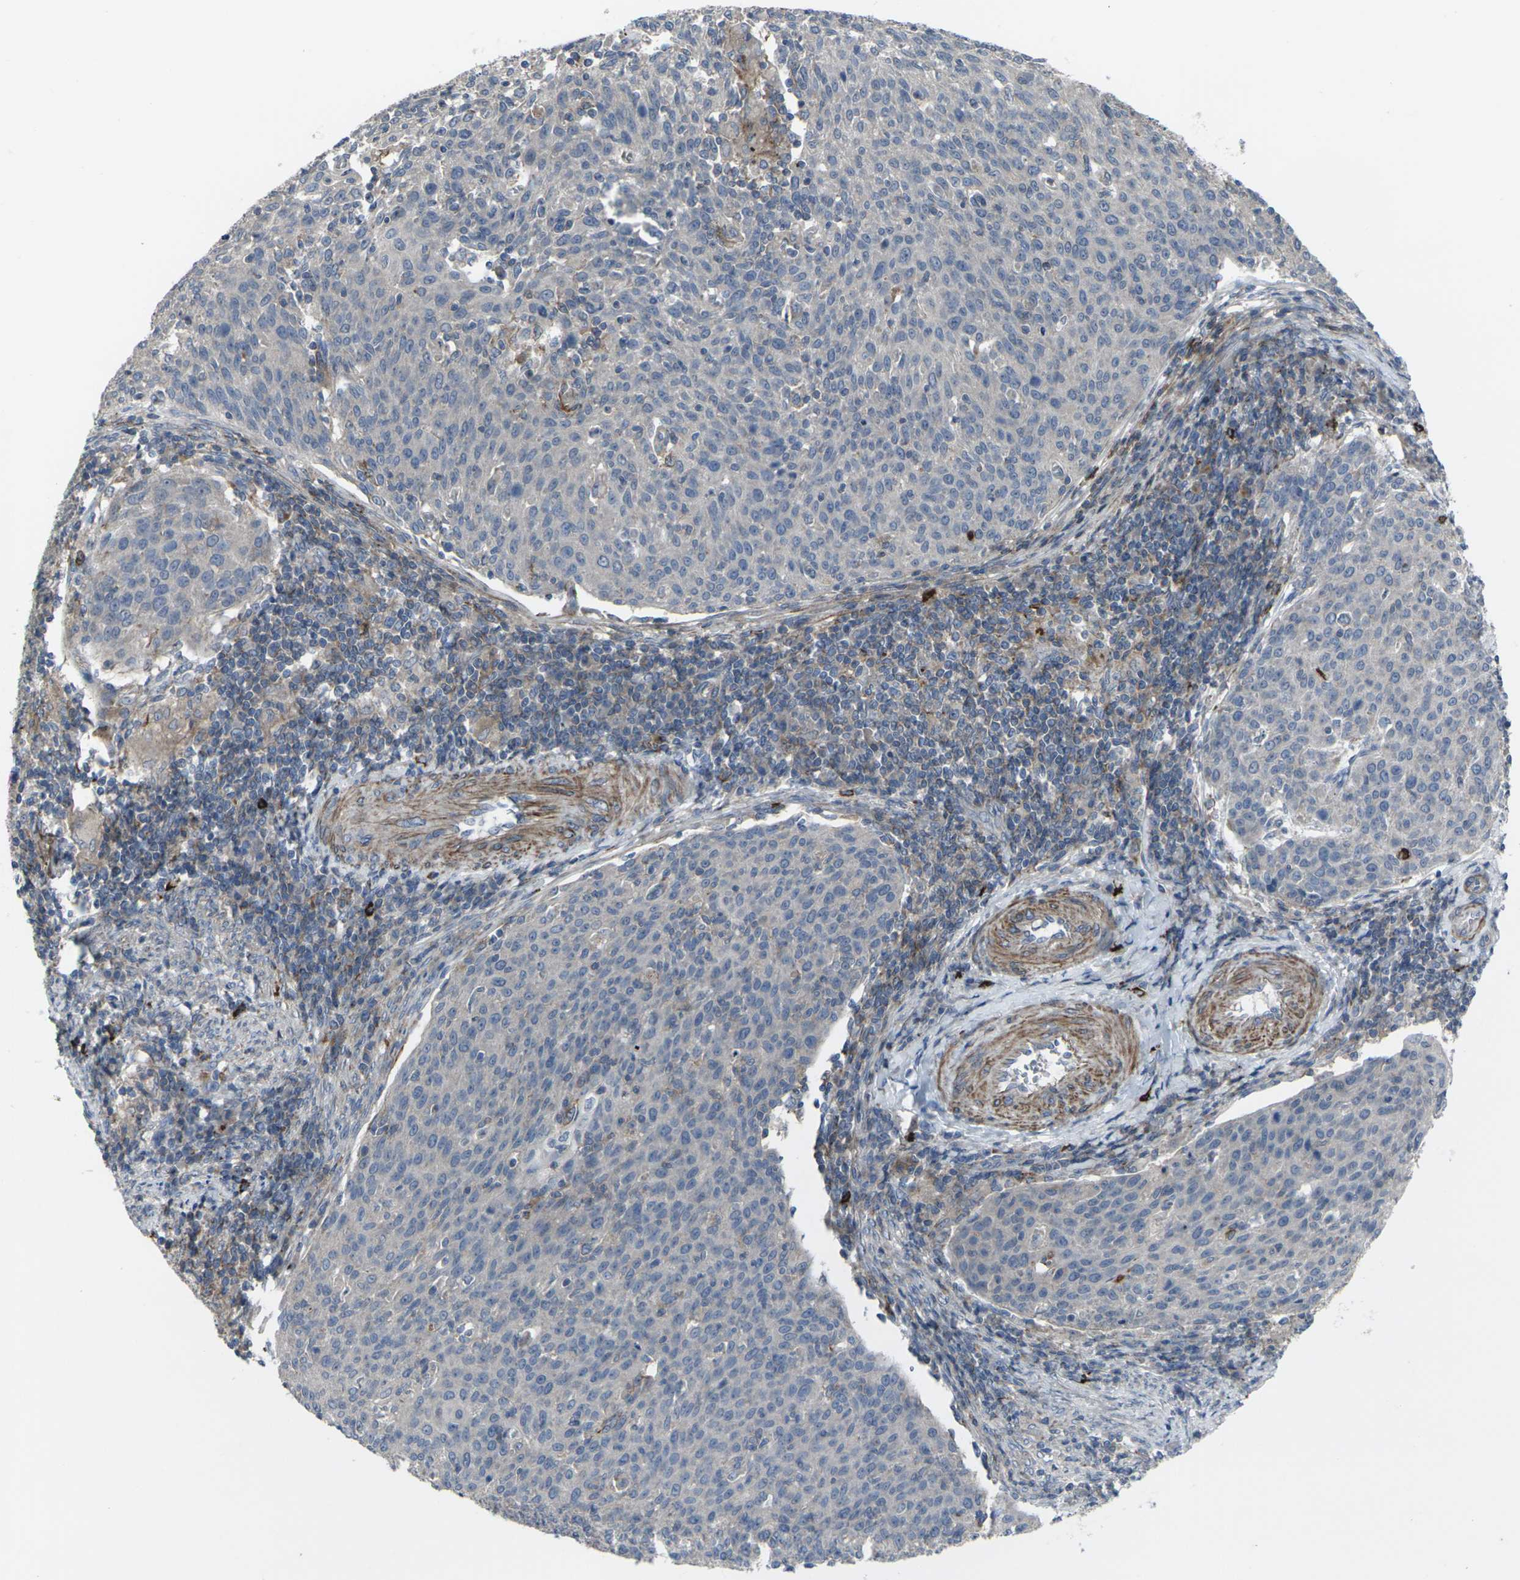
{"staining": {"intensity": "negative", "quantity": "none", "location": "none"}, "tissue": "cervical cancer", "cell_type": "Tumor cells", "image_type": "cancer", "snomed": [{"axis": "morphology", "description": "Squamous cell carcinoma, NOS"}, {"axis": "topography", "description": "Cervix"}], "caption": "Immunohistochemistry of human squamous cell carcinoma (cervical) exhibits no expression in tumor cells.", "gene": "CCR10", "patient": {"sex": "female", "age": 38}}